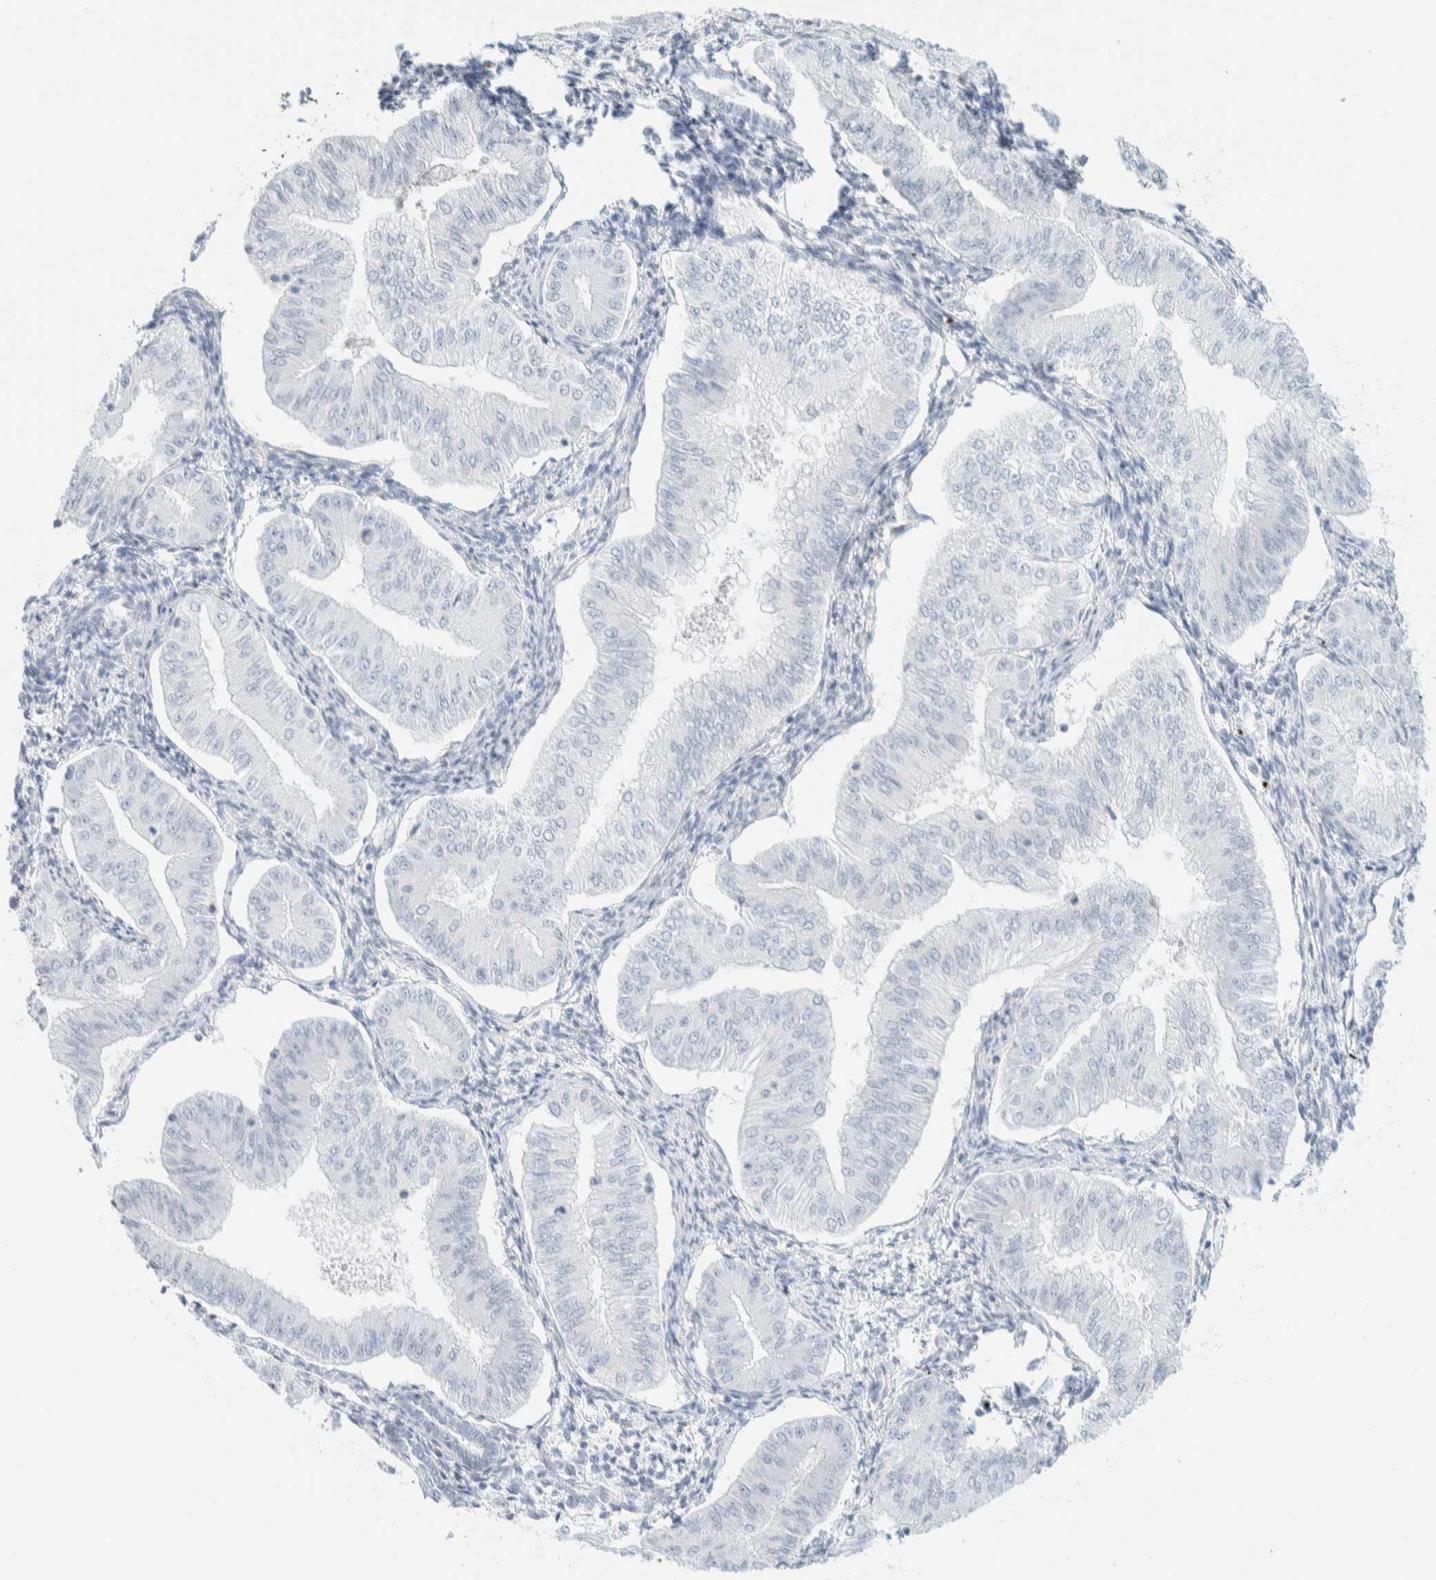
{"staining": {"intensity": "negative", "quantity": "none", "location": "none"}, "tissue": "endometrial cancer", "cell_type": "Tumor cells", "image_type": "cancer", "snomed": [{"axis": "morphology", "description": "Normal tissue, NOS"}, {"axis": "morphology", "description": "Adenocarcinoma, NOS"}, {"axis": "topography", "description": "Endometrium"}], "caption": "Endometrial cancer (adenocarcinoma) stained for a protein using IHC demonstrates no staining tumor cells.", "gene": "ATCAY", "patient": {"sex": "female", "age": 53}}